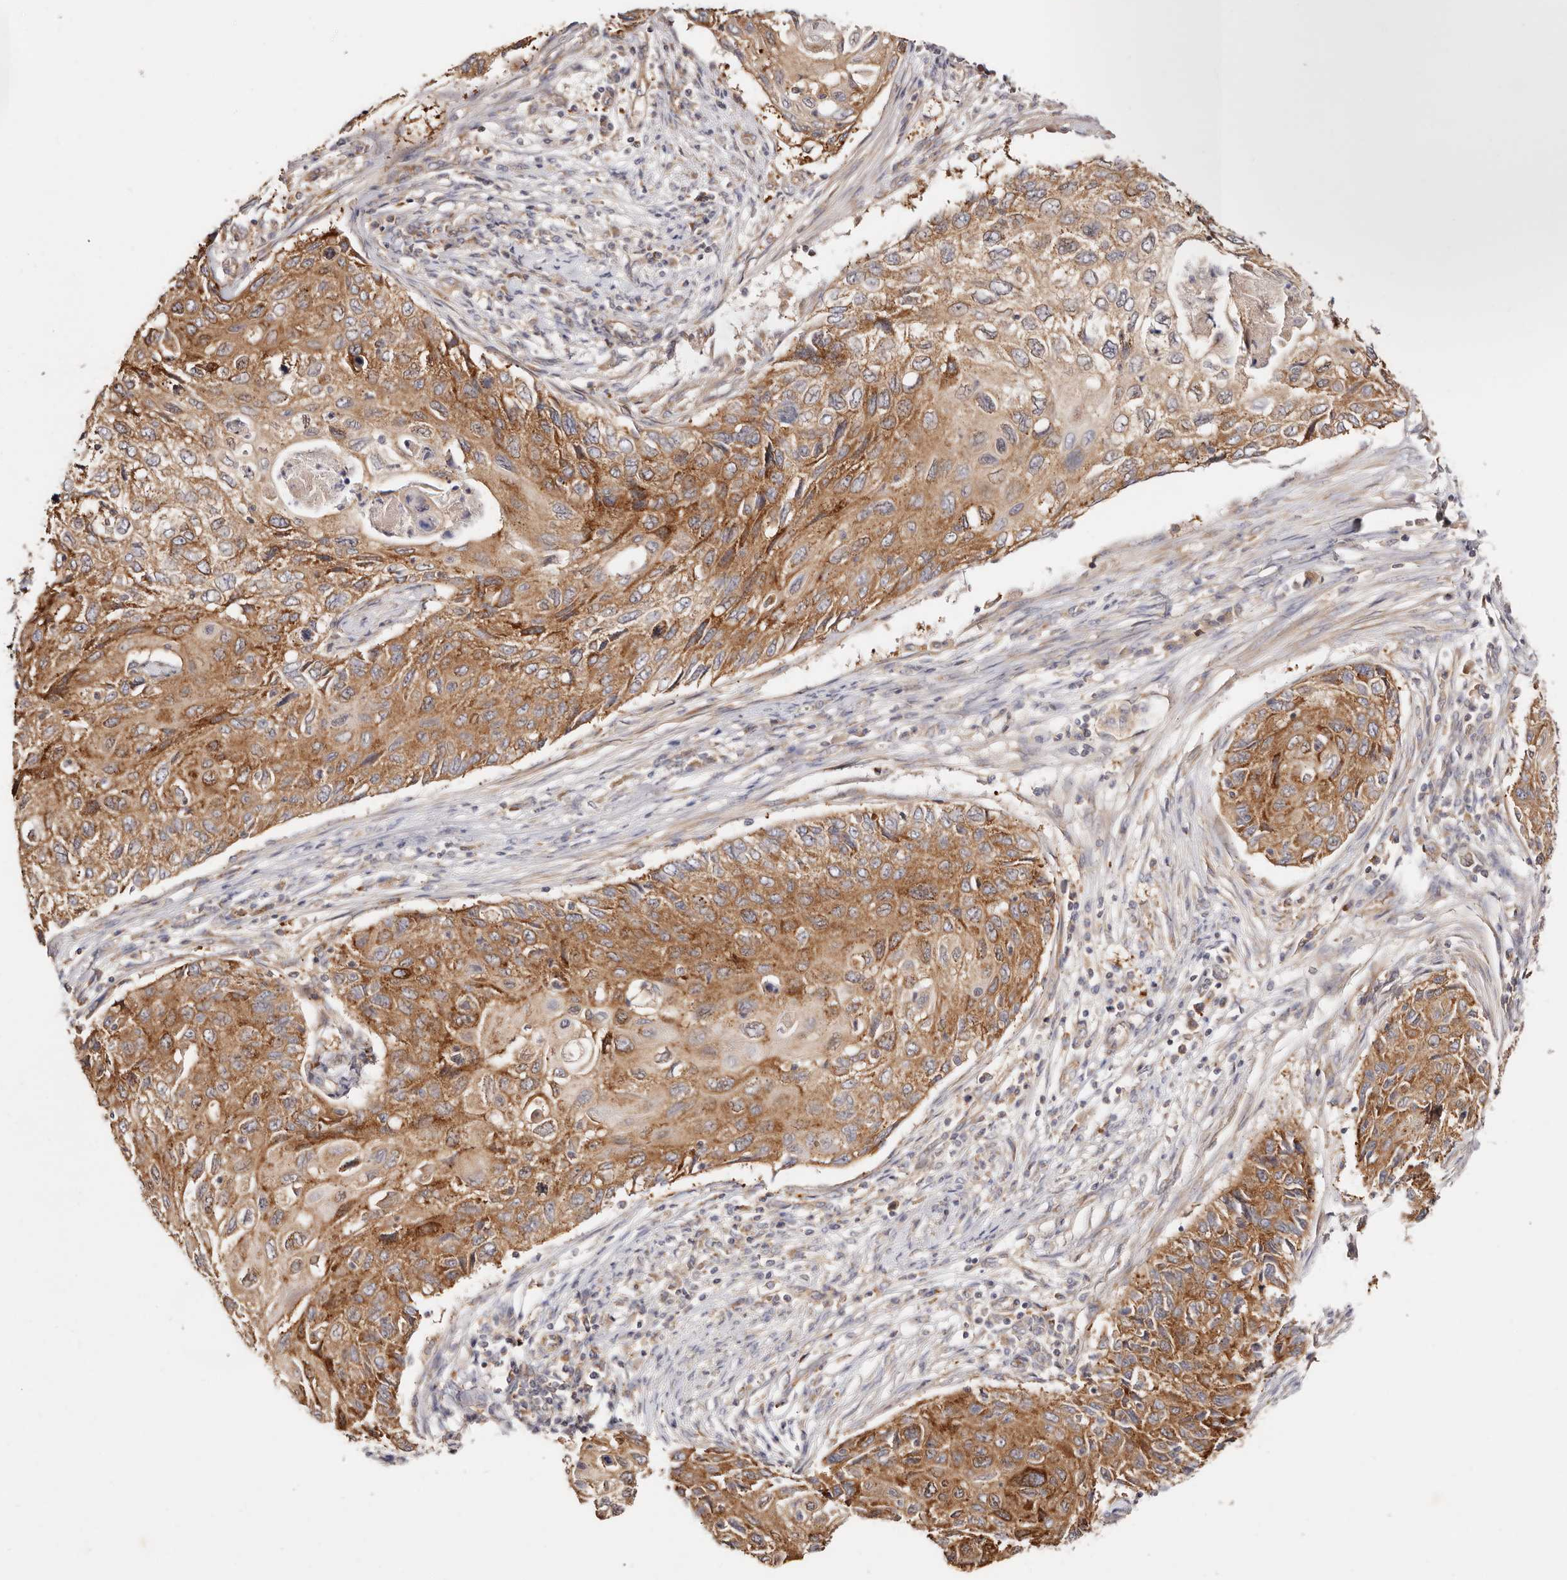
{"staining": {"intensity": "moderate", "quantity": ">75%", "location": "cytoplasmic/membranous"}, "tissue": "cervical cancer", "cell_type": "Tumor cells", "image_type": "cancer", "snomed": [{"axis": "morphology", "description": "Squamous cell carcinoma, NOS"}, {"axis": "topography", "description": "Cervix"}], "caption": "Cervical squamous cell carcinoma stained with DAB (3,3'-diaminobenzidine) immunohistochemistry demonstrates medium levels of moderate cytoplasmic/membranous staining in approximately >75% of tumor cells. The protein of interest is shown in brown color, while the nuclei are stained blue.", "gene": "GNA13", "patient": {"sex": "female", "age": 70}}